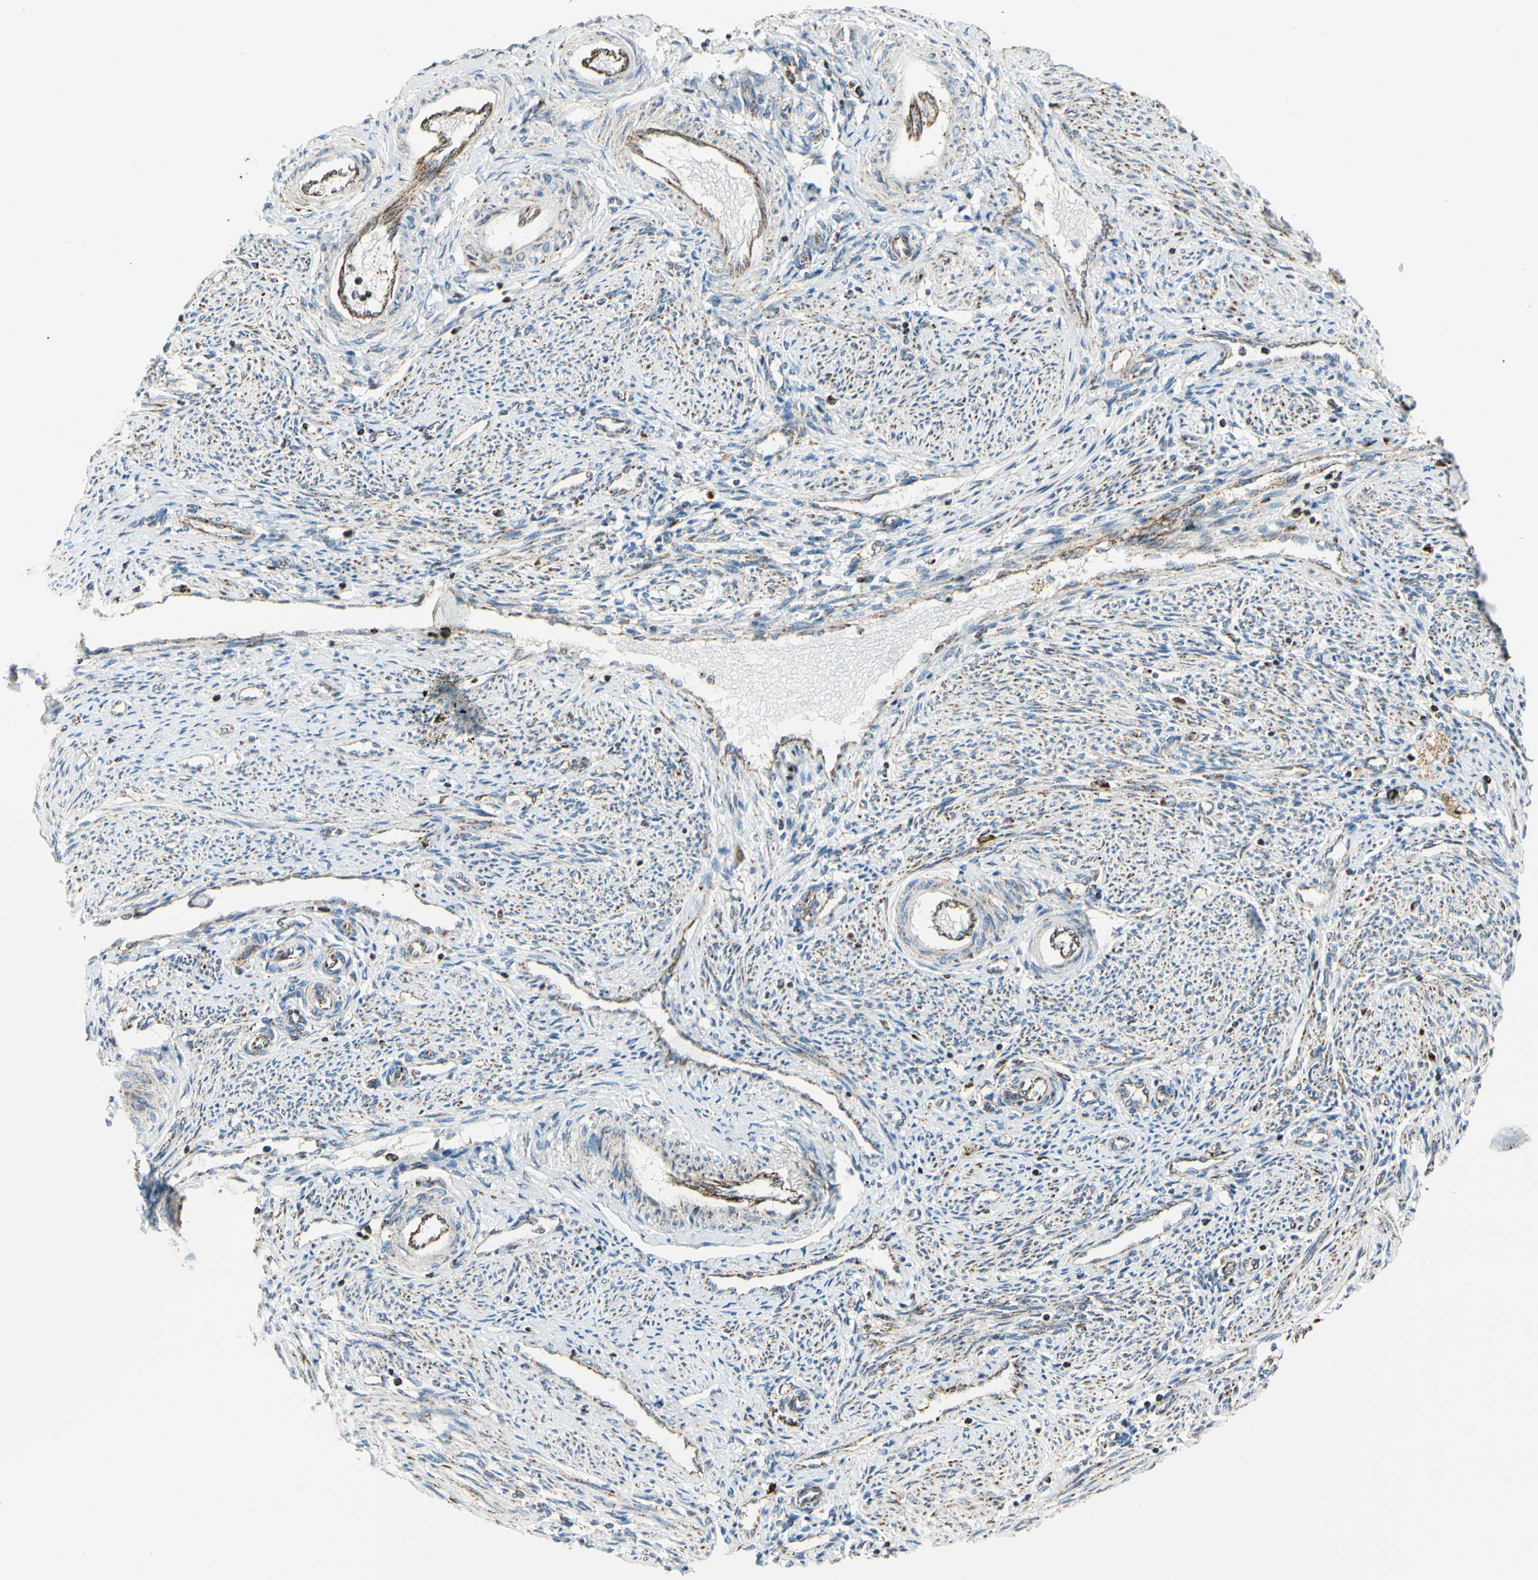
{"staining": {"intensity": "weak", "quantity": ">75%", "location": "cytoplasmic/membranous"}, "tissue": "endometrium", "cell_type": "Cells in endometrial stroma", "image_type": "normal", "snomed": [{"axis": "morphology", "description": "Normal tissue, NOS"}, {"axis": "topography", "description": "Endometrium"}], "caption": "Cells in endometrial stroma demonstrate weak cytoplasmic/membranous expression in approximately >75% of cells in benign endometrium.", "gene": "ME2", "patient": {"sex": "female", "age": 42}}